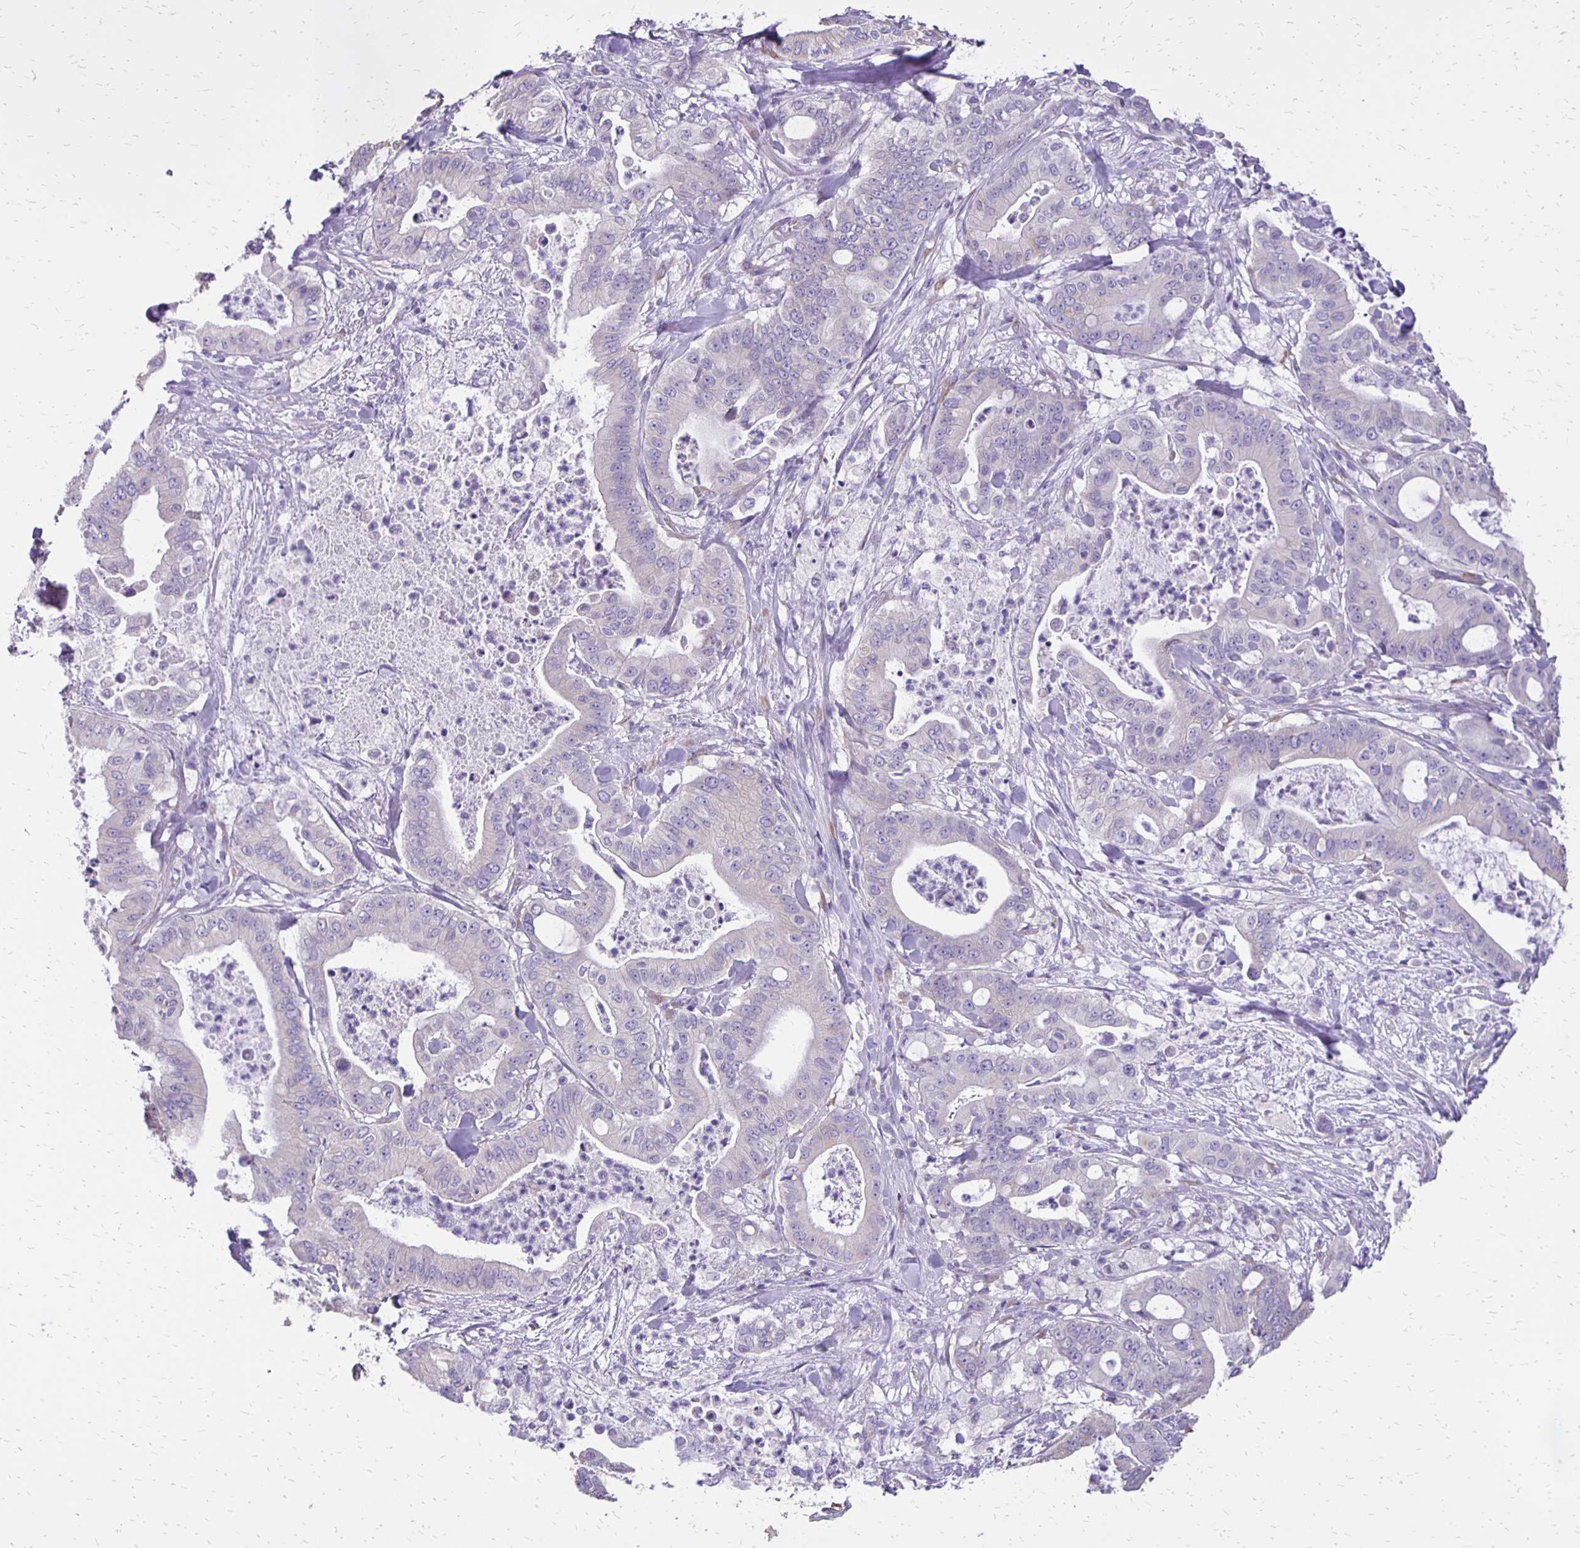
{"staining": {"intensity": "negative", "quantity": "none", "location": "none"}, "tissue": "pancreatic cancer", "cell_type": "Tumor cells", "image_type": "cancer", "snomed": [{"axis": "morphology", "description": "Adenocarcinoma, NOS"}, {"axis": "topography", "description": "Pancreas"}], "caption": "The IHC histopathology image has no significant positivity in tumor cells of pancreatic cancer (adenocarcinoma) tissue.", "gene": "ANKRD45", "patient": {"sex": "male", "age": 71}}